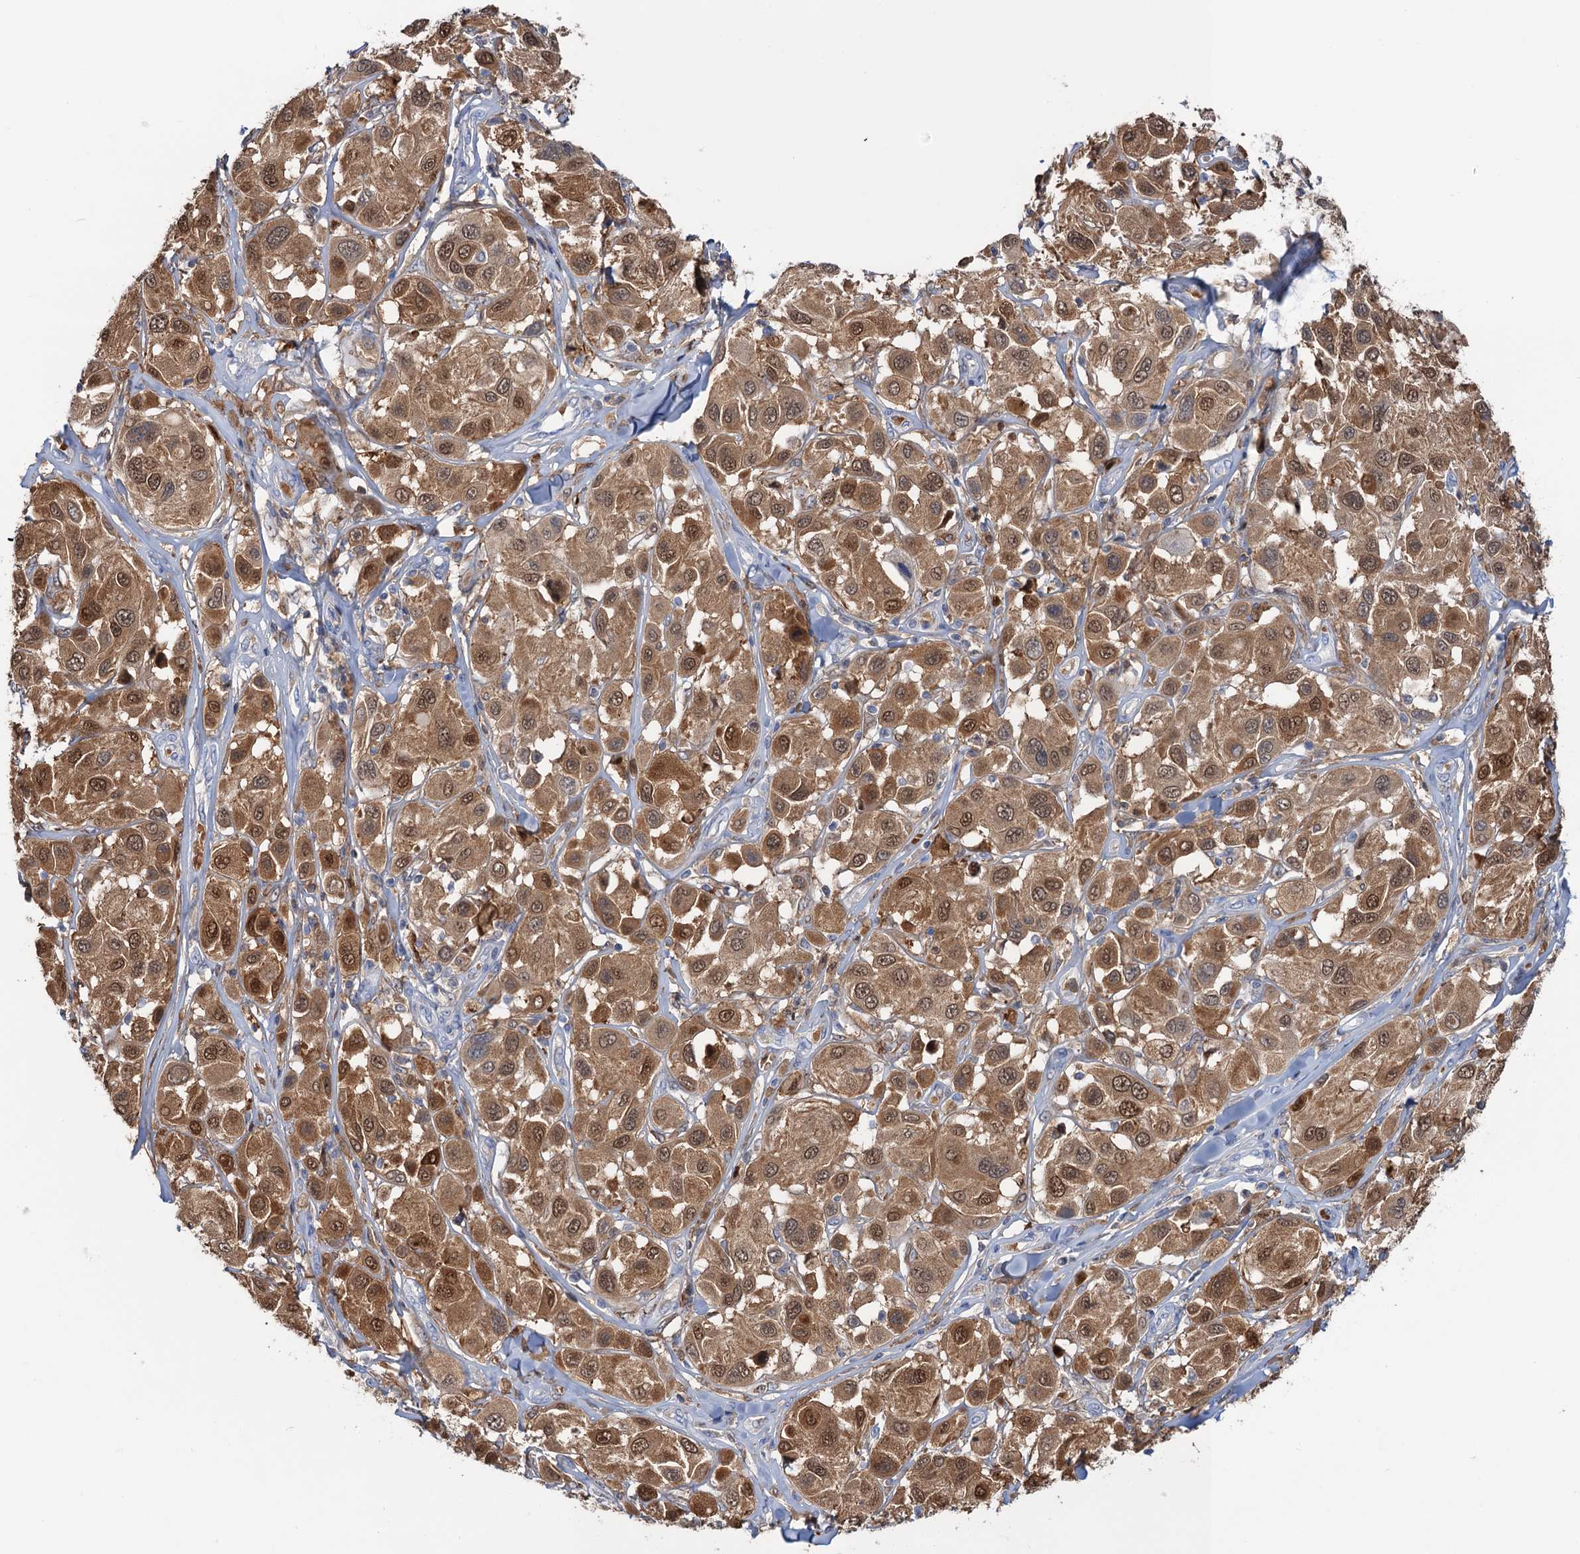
{"staining": {"intensity": "moderate", "quantity": ">75%", "location": "cytoplasmic/membranous,nuclear"}, "tissue": "melanoma", "cell_type": "Tumor cells", "image_type": "cancer", "snomed": [{"axis": "morphology", "description": "Malignant melanoma, Metastatic site"}, {"axis": "topography", "description": "Skin"}], "caption": "DAB (3,3'-diaminobenzidine) immunohistochemical staining of malignant melanoma (metastatic site) shows moderate cytoplasmic/membranous and nuclear protein staining in approximately >75% of tumor cells.", "gene": "FAH", "patient": {"sex": "male", "age": 41}}